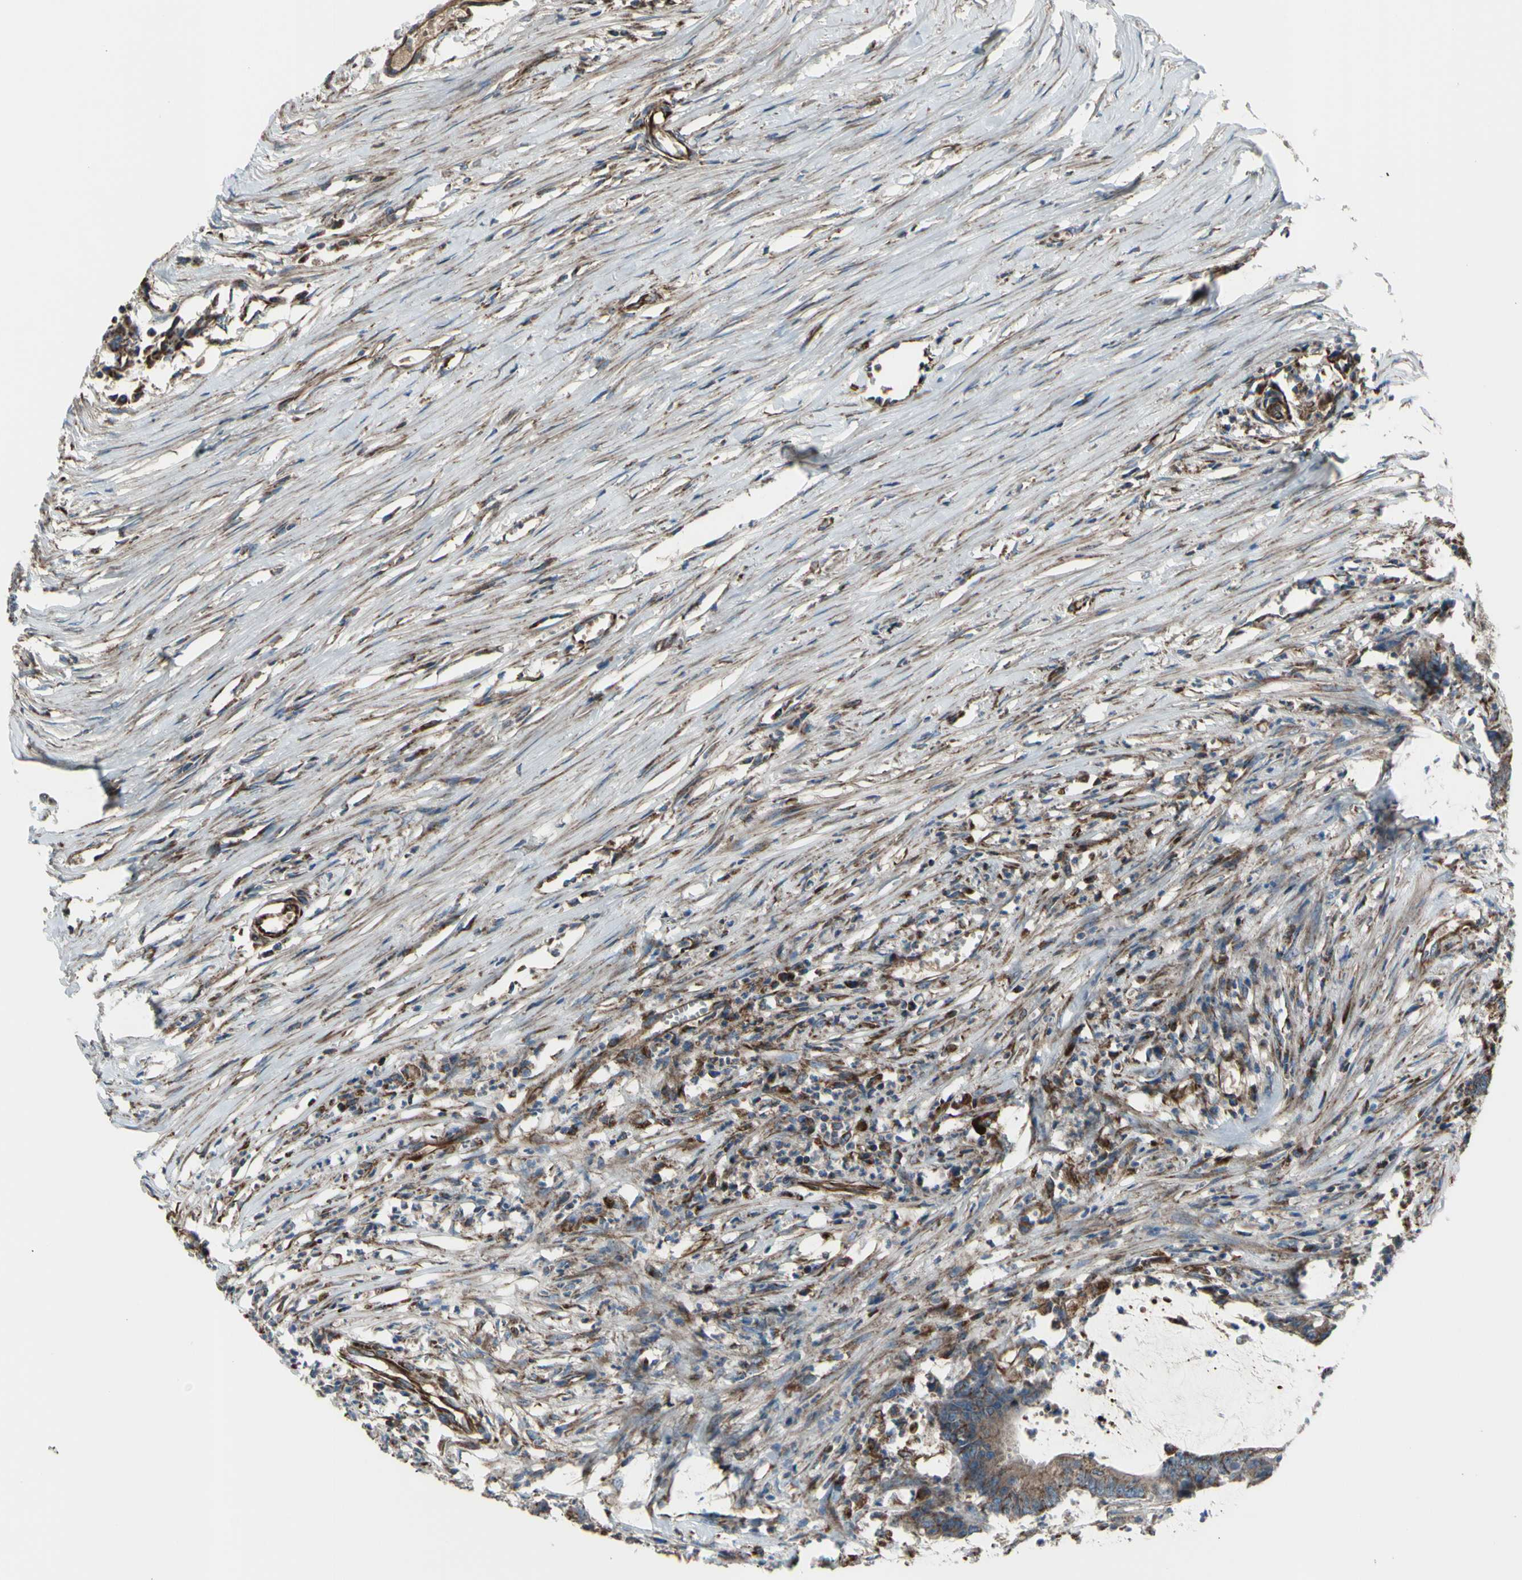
{"staining": {"intensity": "weak", "quantity": ">75%", "location": "cytoplasmic/membranous"}, "tissue": "colorectal cancer", "cell_type": "Tumor cells", "image_type": "cancer", "snomed": [{"axis": "morphology", "description": "Adenocarcinoma, NOS"}, {"axis": "topography", "description": "Rectum"}], "caption": "A brown stain shows weak cytoplasmic/membranous expression of a protein in adenocarcinoma (colorectal) tumor cells.", "gene": "EMC7", "patient": {"sex": "female", "age": 66}}